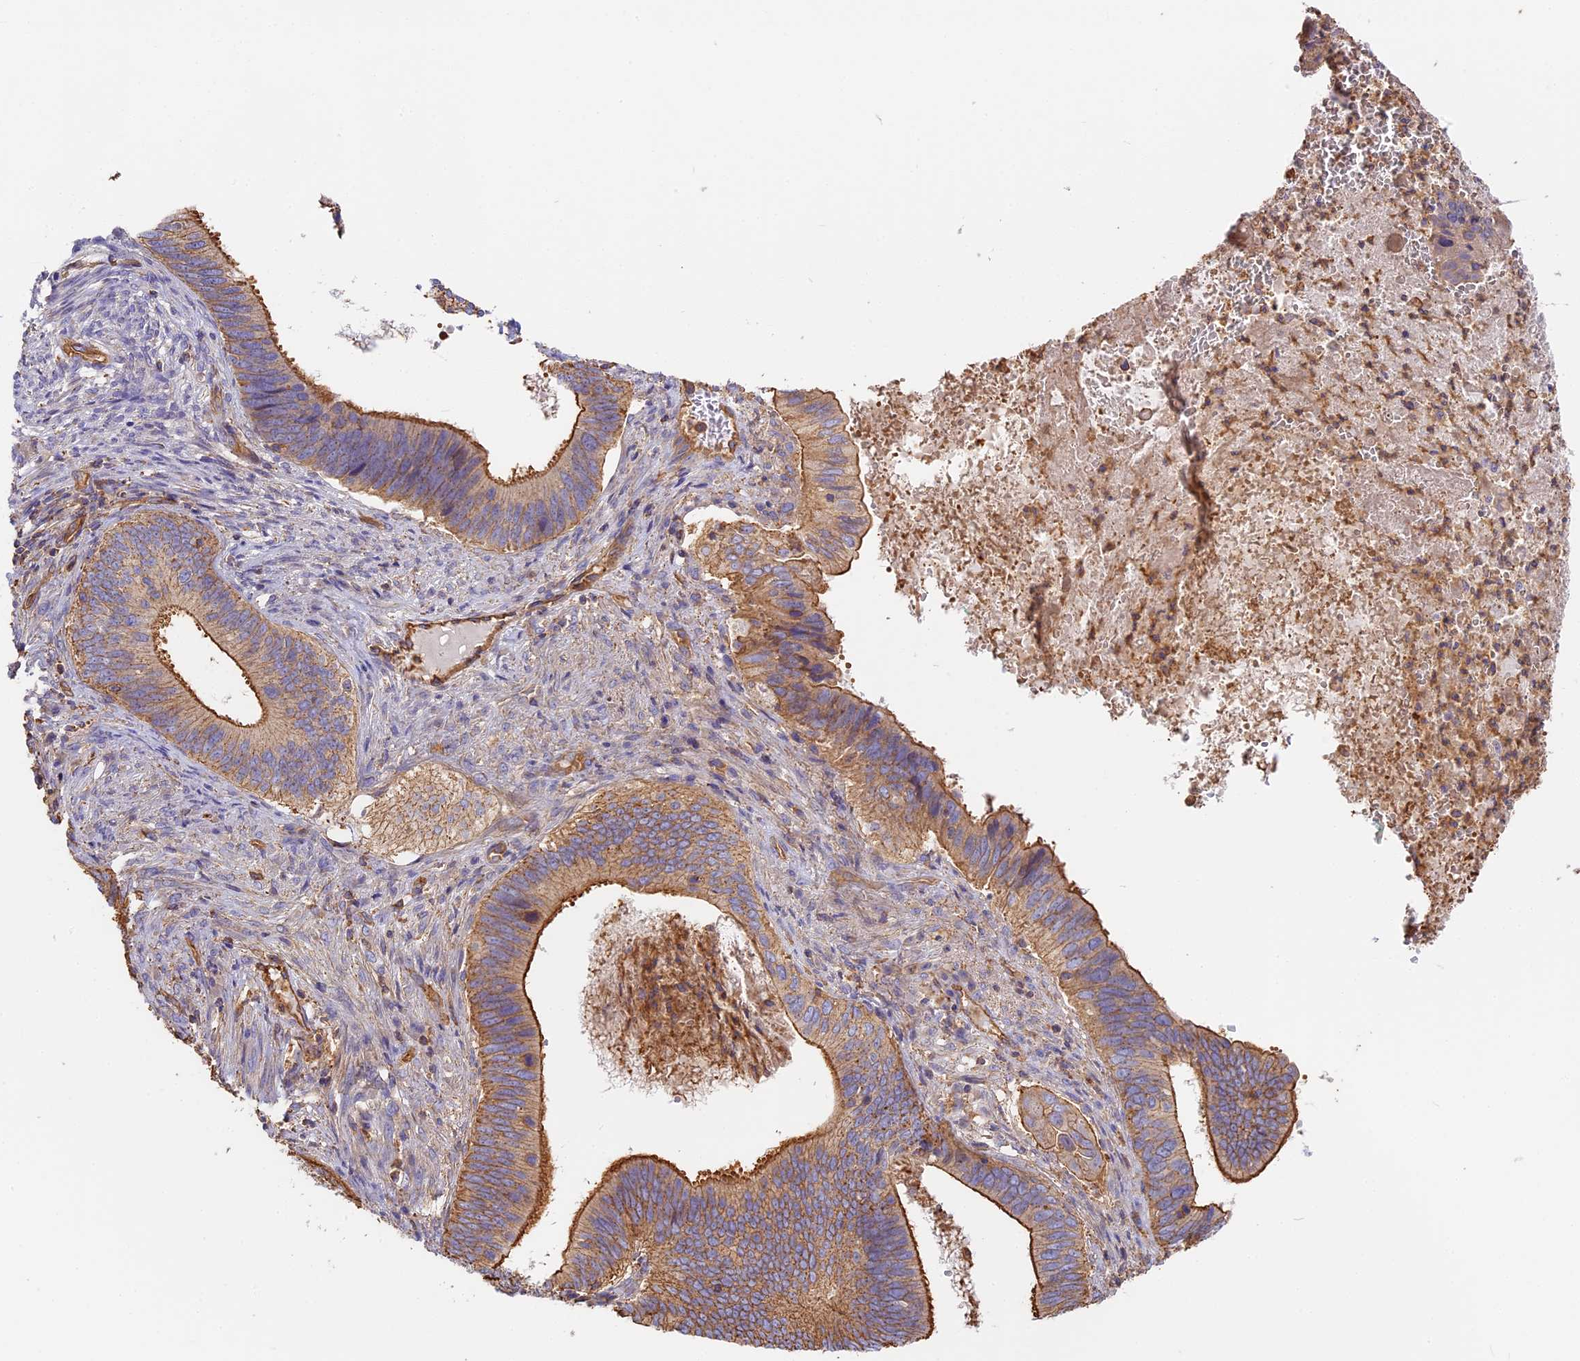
{"staining": {"intensity": "moderate", "quantity": ">75%", "location": "cytoplasmic/membranous"}, "tissue": "cervical cancer", "cell_type": "Tumor cells", "image_type": "cancer", "snomed": [{"axis": "morphology", "description": "Adenocarcinoma, NOS"}, {"axis": "topography", "description": "Cervix"}], "caption": "The micrograph exhibits a brown stain indicating the presence of a protein in the cytoplasmic/membranous of tumor cells in cervical adenocarcinoma.", "gene": "VPS18", "patient": {"sex": "female", "age": 42}}